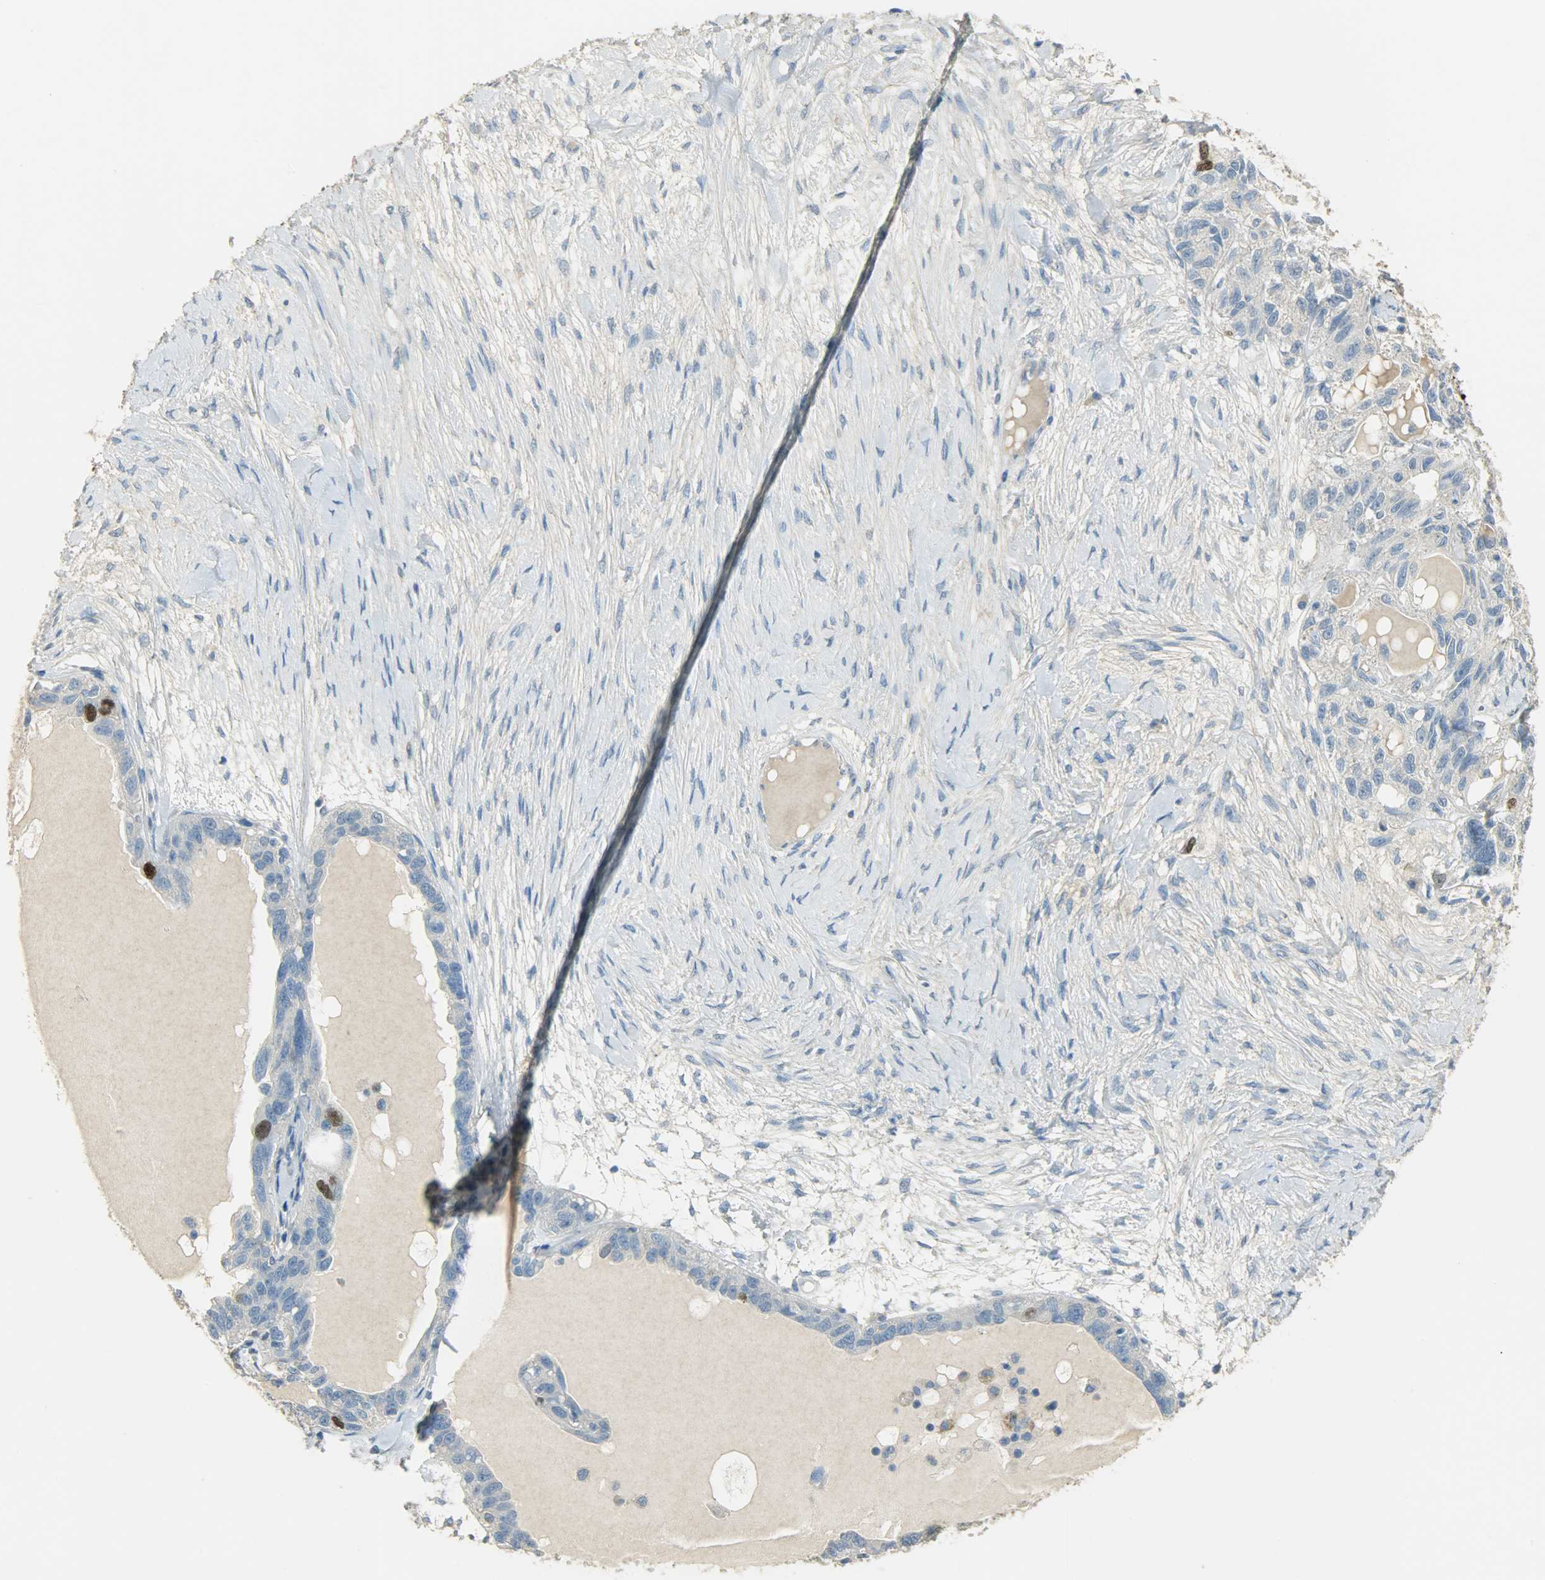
{"staining": {"intensity": "strong", "quantity": "<25%", "location": "nuclear"}, "tissue": "ovarian cancer", "cell_type": "Tumor cells", "image_type": "cancer", "snomed": [{"axis": "morphology", "description": "Cystadenocarcinoma, serous, NOS"}, {"axis": "topography", "description": "Ovary"}], "caption": "Serous cystadenocarcinoma (ovarian) tissue displays strong nuclear positivity in approximately <25% of tumor cells, visualized by immunohistochemistry.", "gene": "TPX2", "patient": {"sex": "female", "age": 82}}